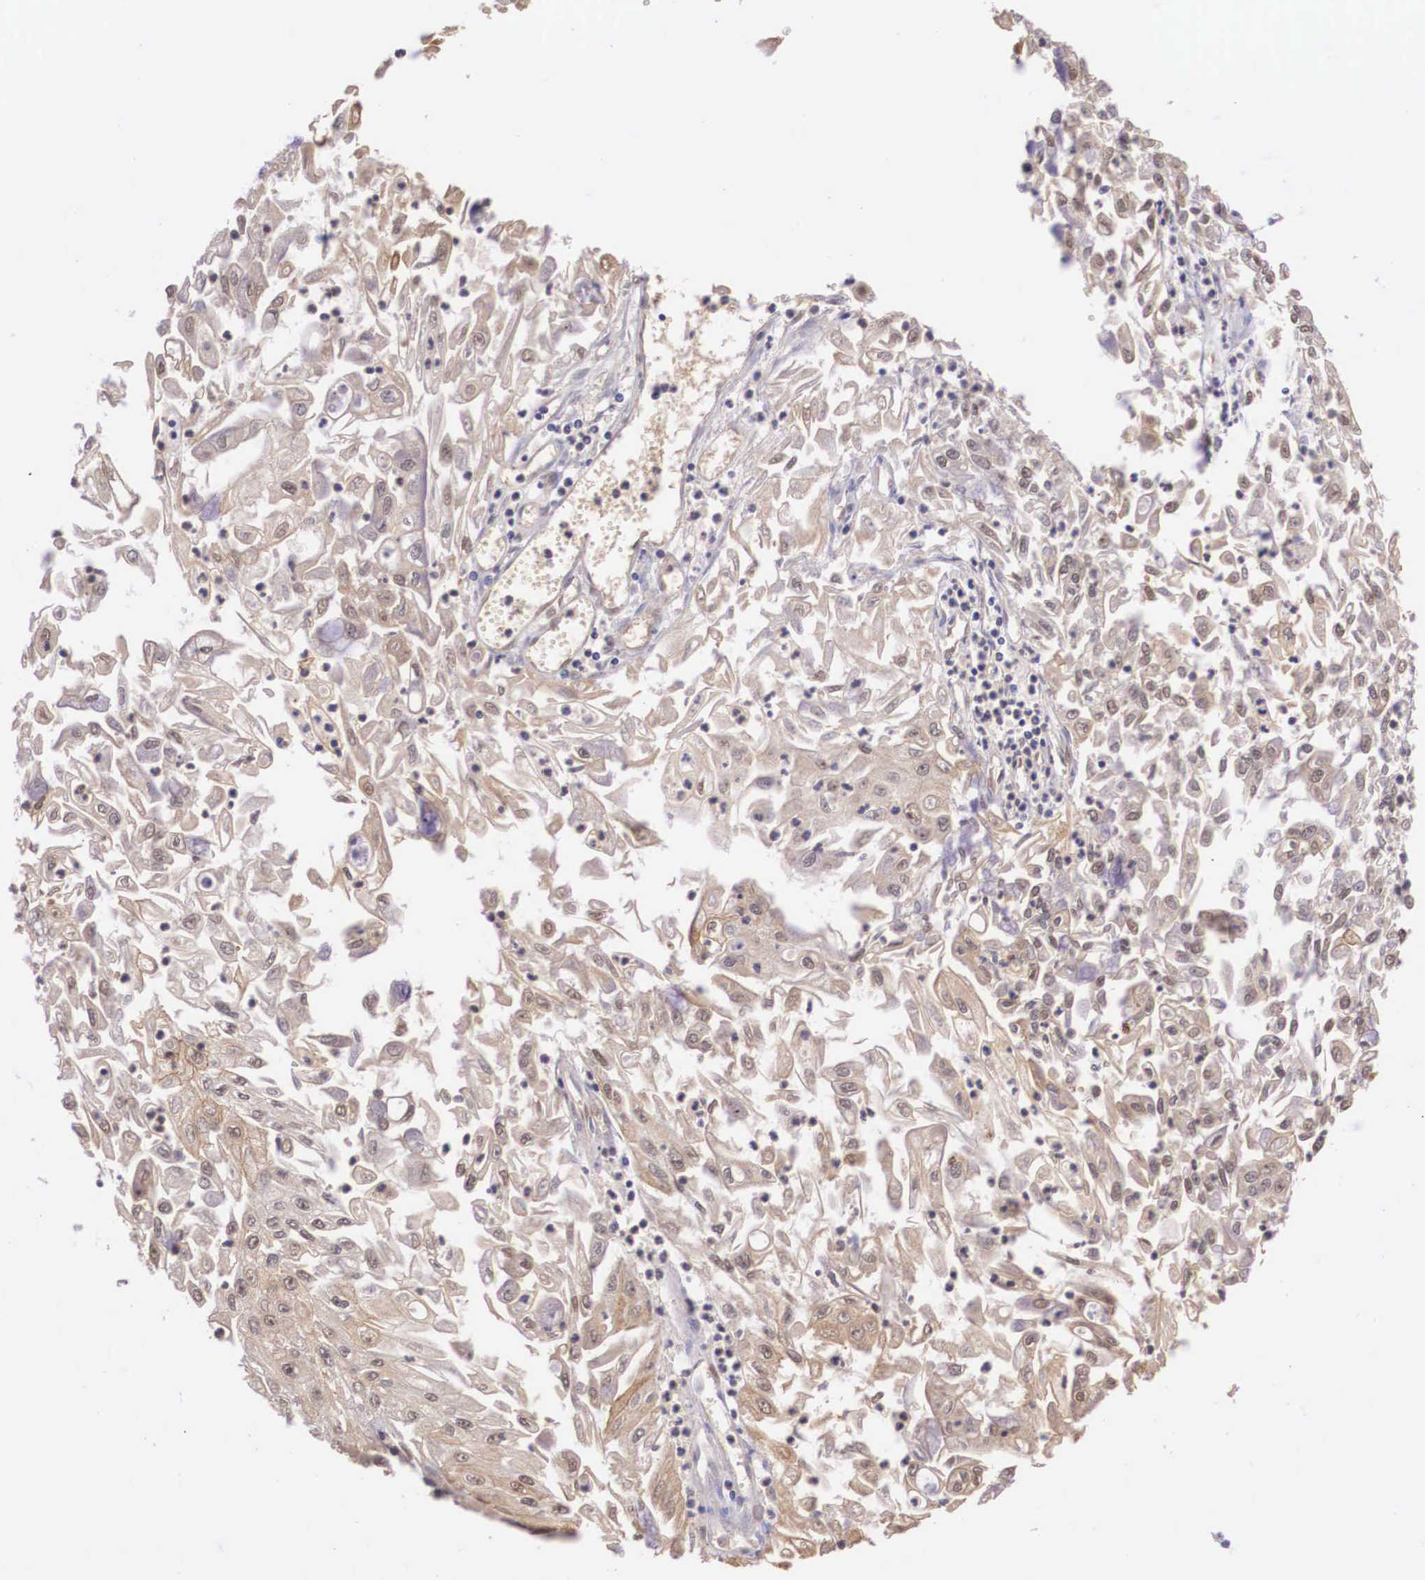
{"staining": {"intensity": "weak", "quantity": ">75%", "location": "cytoplasmic/membranous"}, "tissue": "endometrial cancer", "cell_type": "Tumor cells", "image_type": "cancer", "snomed": [{"axis": "morphology", "description": "Adenocarcinoma, NOS"}, {"axis": "topography", "description": "Endometrium"}], "caption": "This is a photomicrograph of IHC staining of endometrial cancer, which shows weak staining in the cytoplasmic/membranous of tumor cells.", "gene": "VASH1", "patient": {"sex": "female", "age": 75}}